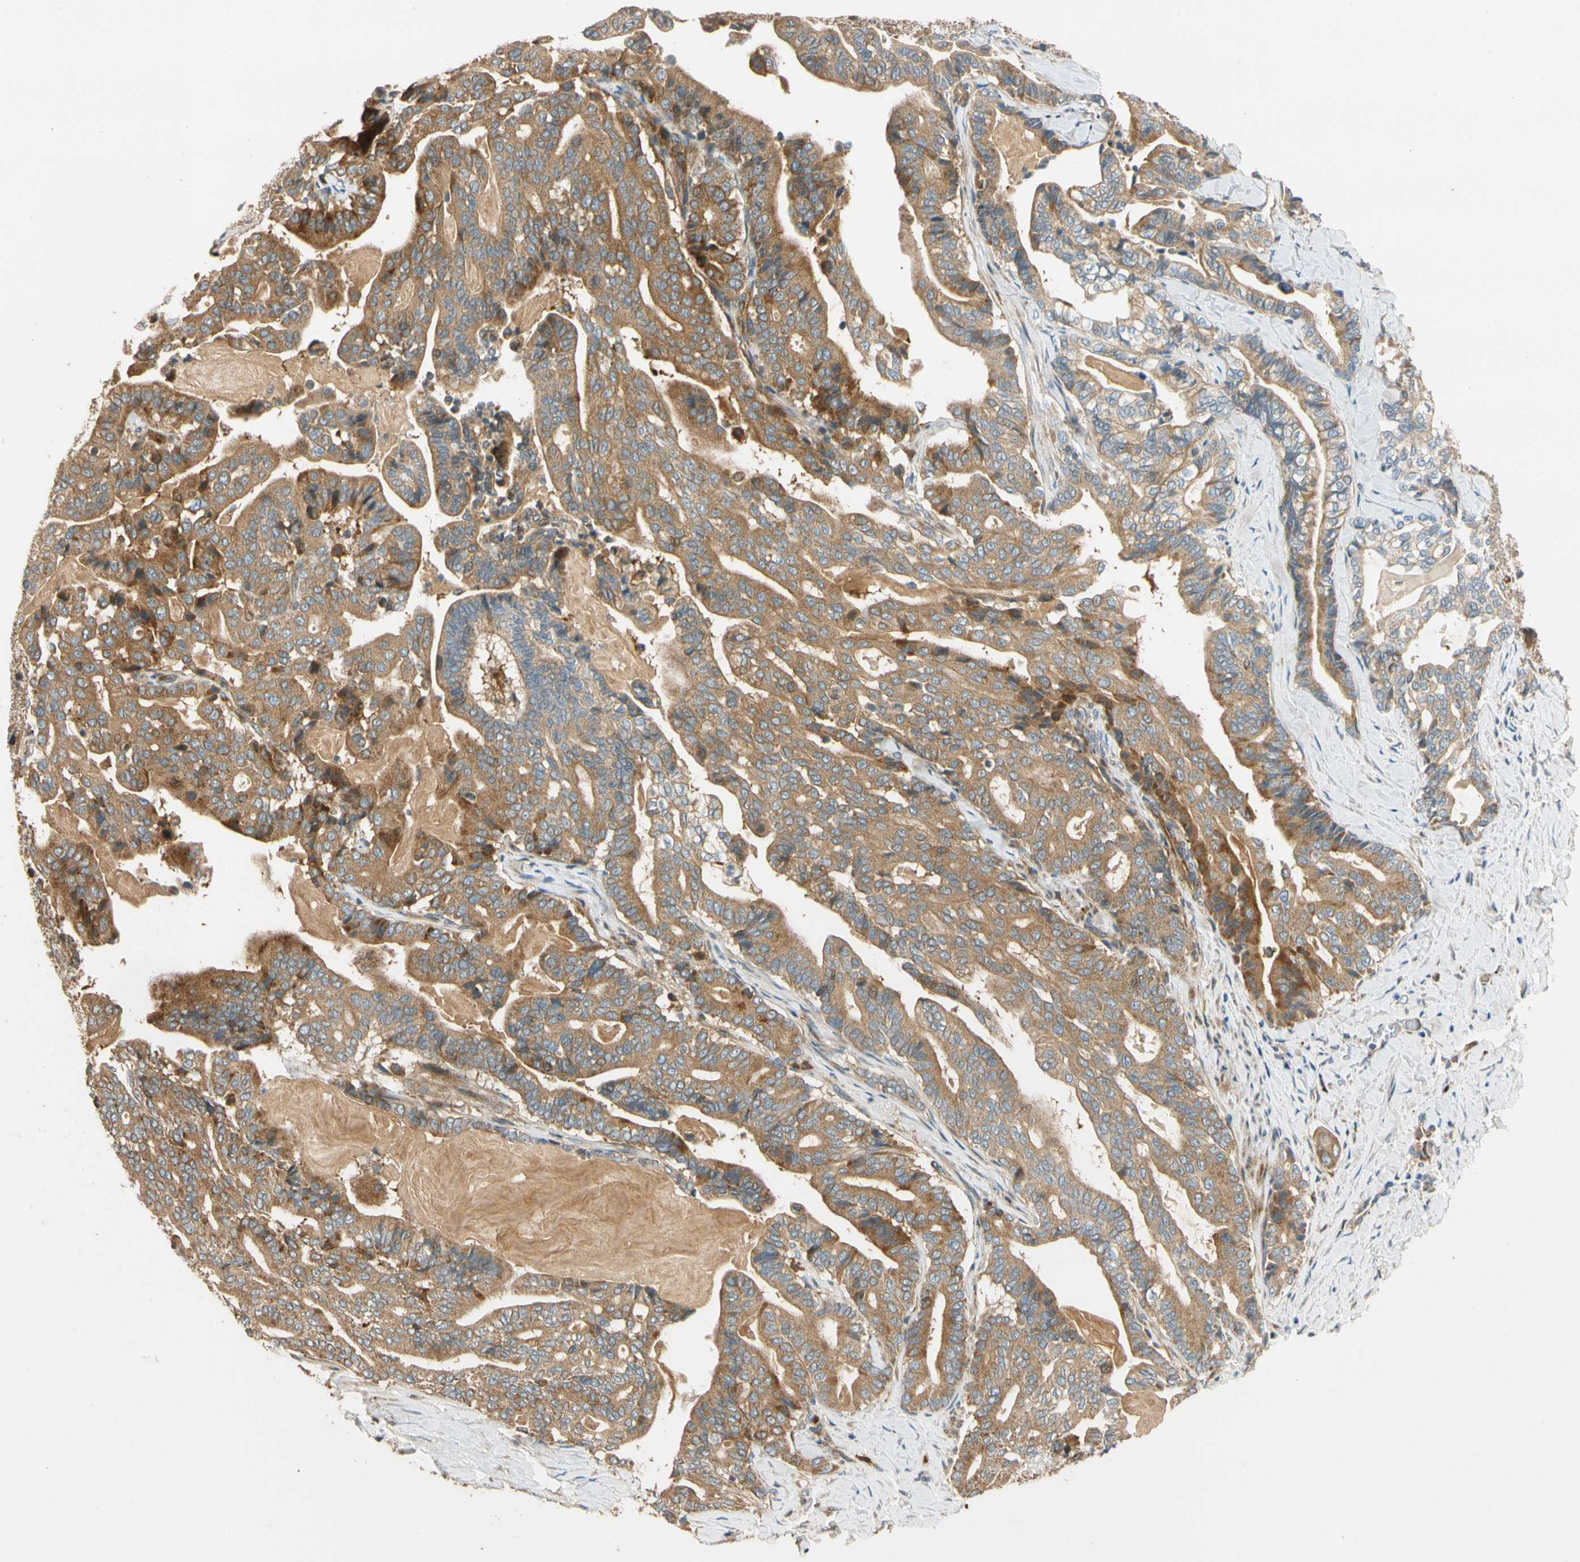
{"staining": {"intensity": "moderate", "quantity": ">75%", "location": "cytoplasmic/membranous"}, "tissue": "pancreatic cancer", "cell_type": "Tumor cells", "image_type": "cancer", "snomed": [{"axis": "morphology", "description": "Adenocarcinoma, NOS"}, {"axis": "topography", "description": "Pancreas"}], "caption": "Human pancreatic cancer (adenocarcinoma) stained with a brown dye exhibits moderate cytoplasmic/membranous positive positivity in approximately >75% of tumor cells.", "gene": "PARP14", "patient": {"sex": "male", "age": 63}}